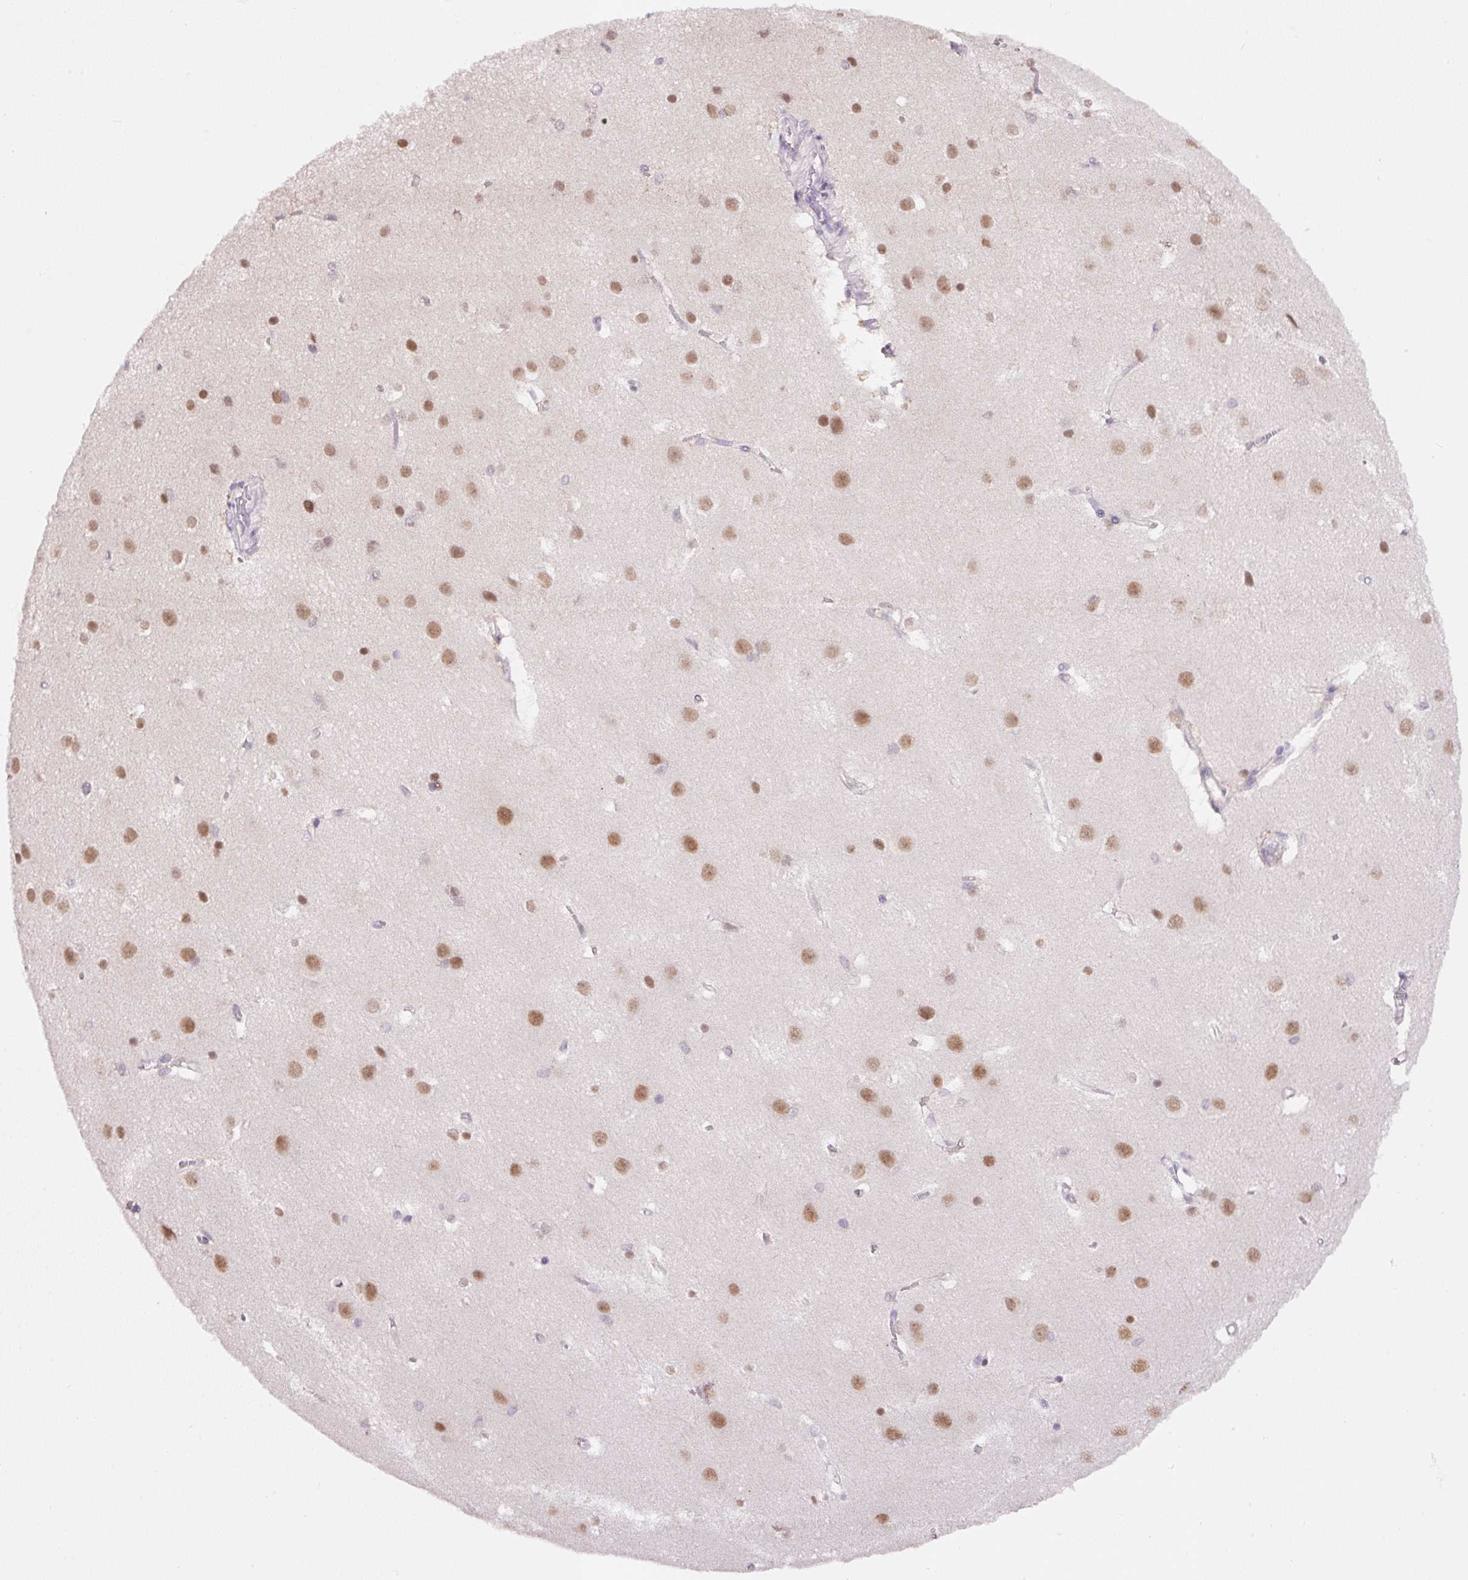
{"staining": {"intensity": "negative", "quantity": "none", "location": "none"}, "tissue": "cerebral cortex", "cell_type": "Endothelial cells", "image_type": "normal", "snomed": [{"axis": "morphology", "description": "Normal tissue, NOS"}, {"axis": "topography", "description": "Cerebral cortex"}], "caption": "The immunohistochemistry photomicrograph has no significant positivity in endothelial cells of cerebral cortex. Nuclei are stained in blue.", "gene": "PCK2", "patient": {"sex": "male", "age": 37}}